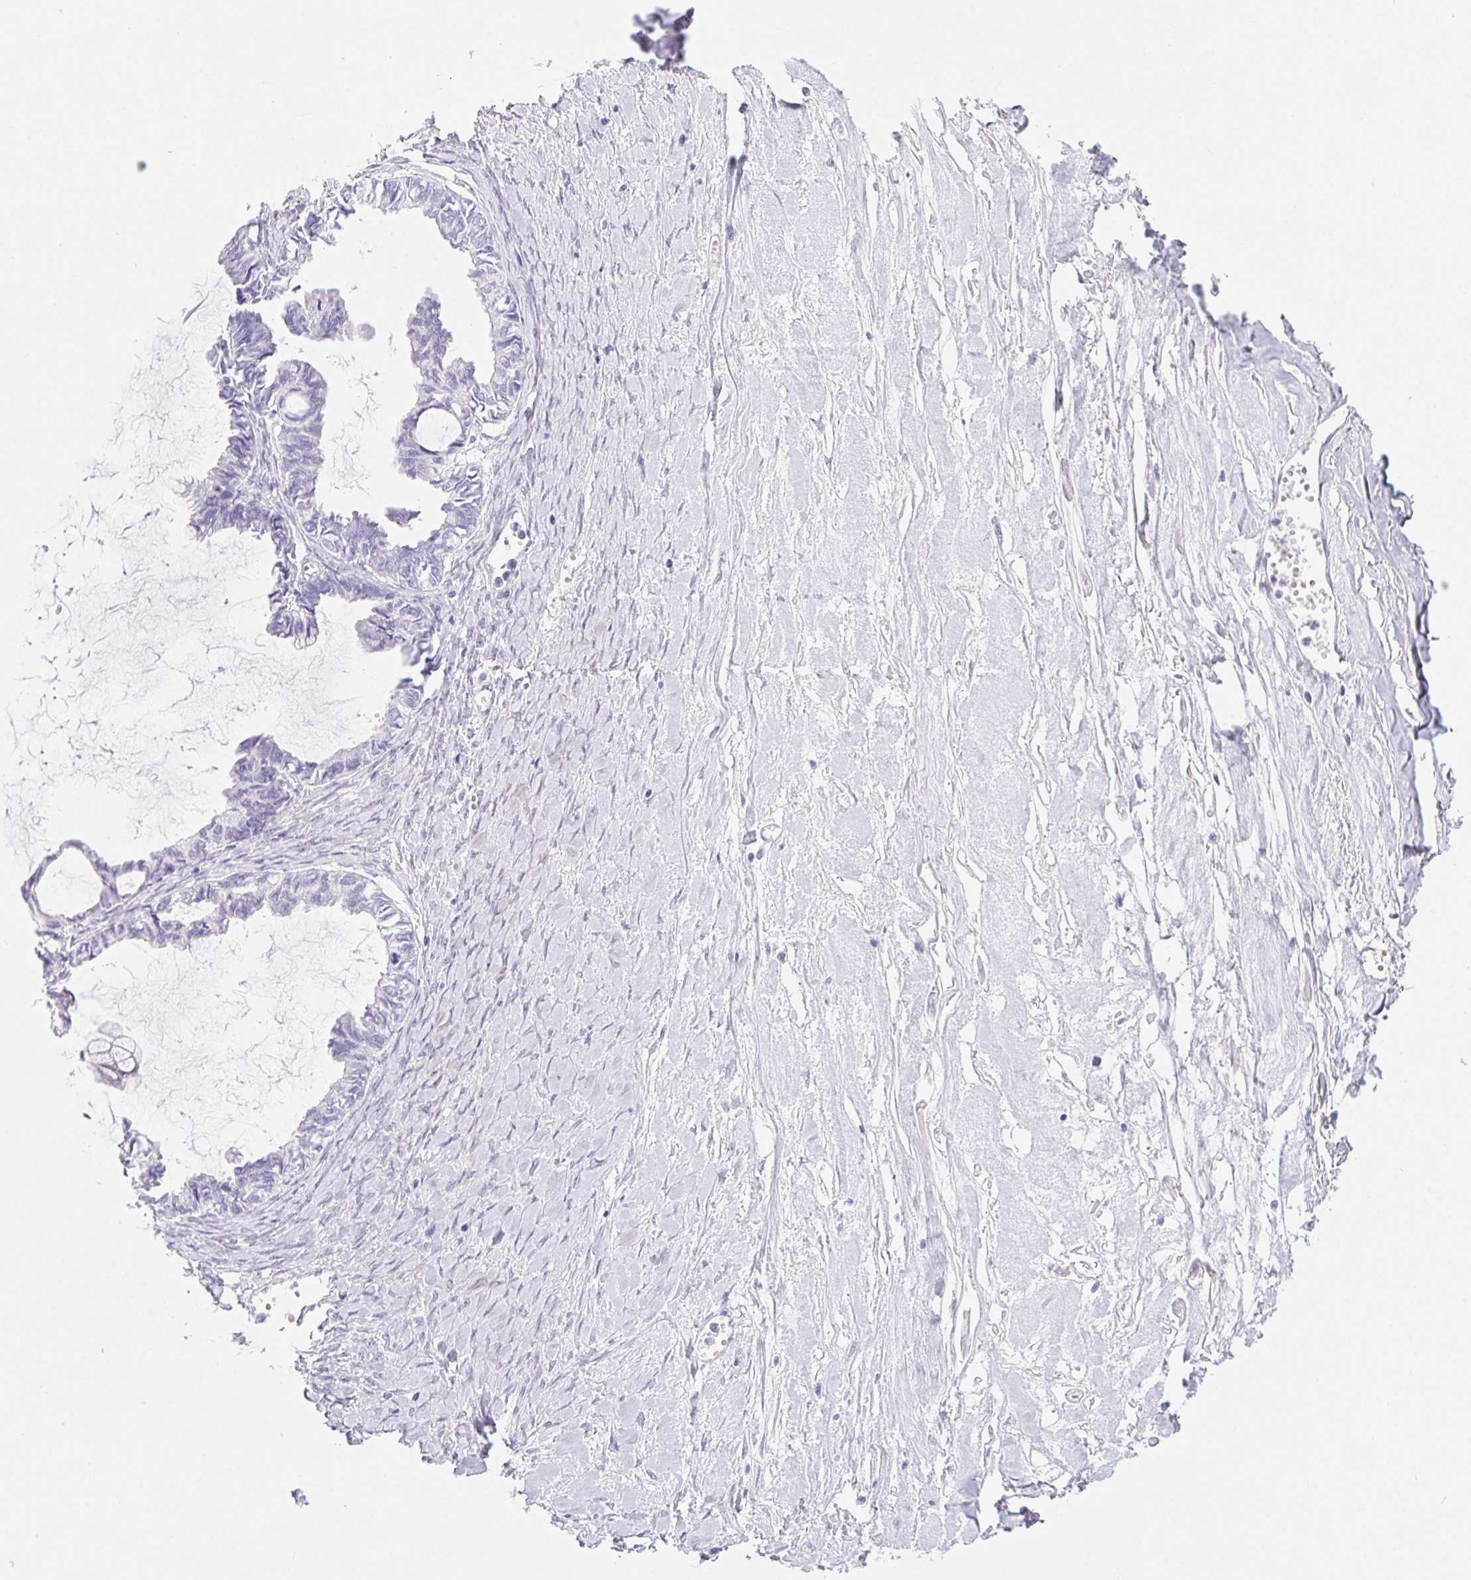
{"staining": {"intensity": "negative", "quantity": "none", "location": "none"}, "tissue": "ovarian cancer", "cell_type": "Tumor cells", "image_type": "cancer", "snomed": [{"axis": "morphology", "description": "Cystadenocarcinoma, mucinous, NOS"}, {"axis": "topography", "description": "Ovary"}], "caption": "A high-resolution photomicrograph shows immunohistochemistry (IHC) staining of ovarian cancer, which shows no significant positivity in tumor cells. The staining was performed using DAB (3,3'-diaminobenzidine) to visualize the protein expression in brown, while the nuclei were stained in blue with hematoxylin (Magnification: 20x).", "gene": "PNLIP", "patient": {"sex": "female", "age": 61}}